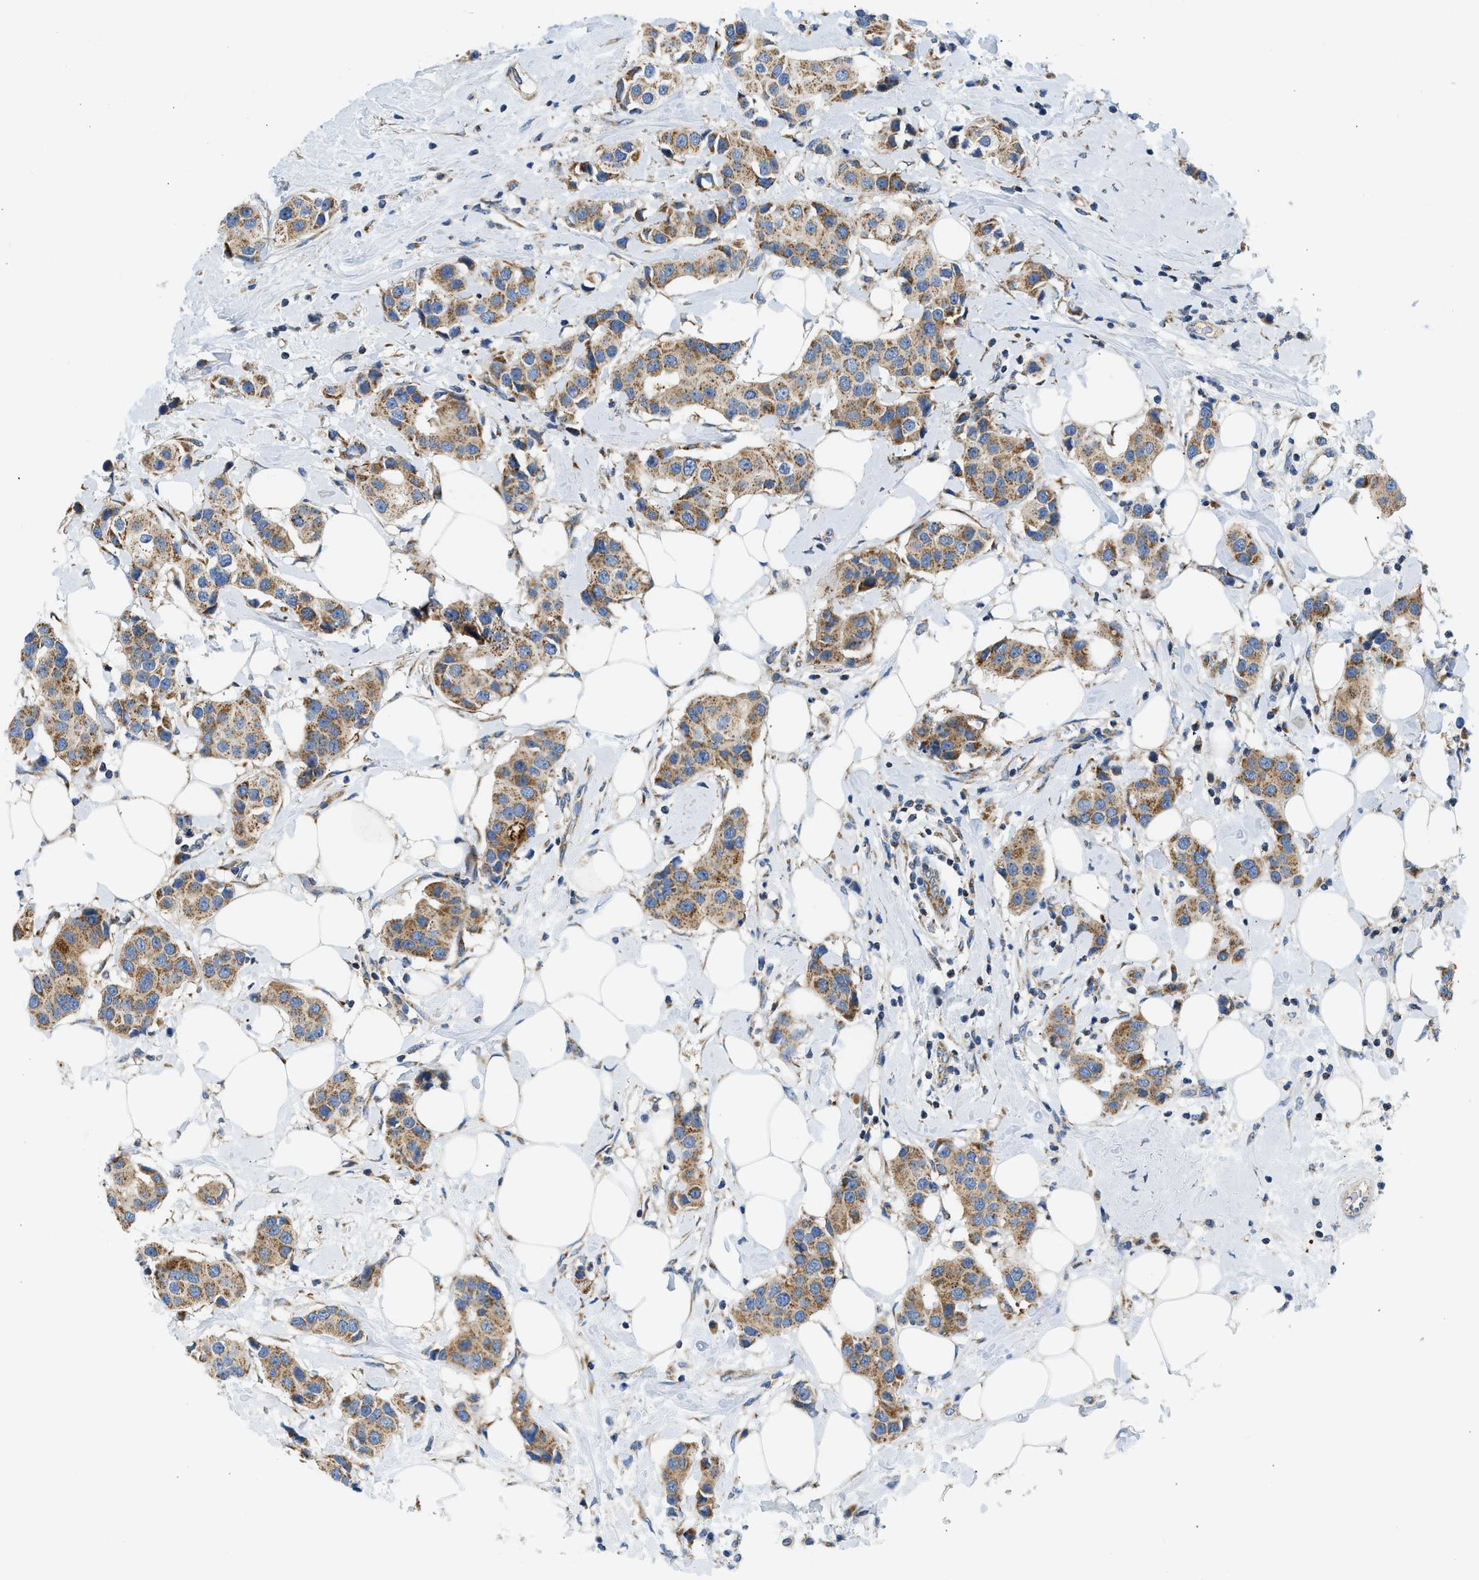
{"staining": {"intensity": "moderate", "quantity": ">75%", "location": "cytoplasmic/membranous"}, "tissue": "breast cancer", "cell_type": "Tumor cells", "image_type": "cancer", "snomed": [{"axis": "morphology", "description": "Normal tissue, NOS"}, {"axis": "morphology", "description": "Duct carcinoma"}, {"axis": "topography", "description": "Breast"}], "caption": "Protein expression analysis of intraductal carcinoma (breast) shows moderate cytoplasmic/membranous positivity in approximately >75% of tumor cells.", "gene": "CAMKK2", "patient": {"sex": "female", "age": 39}}